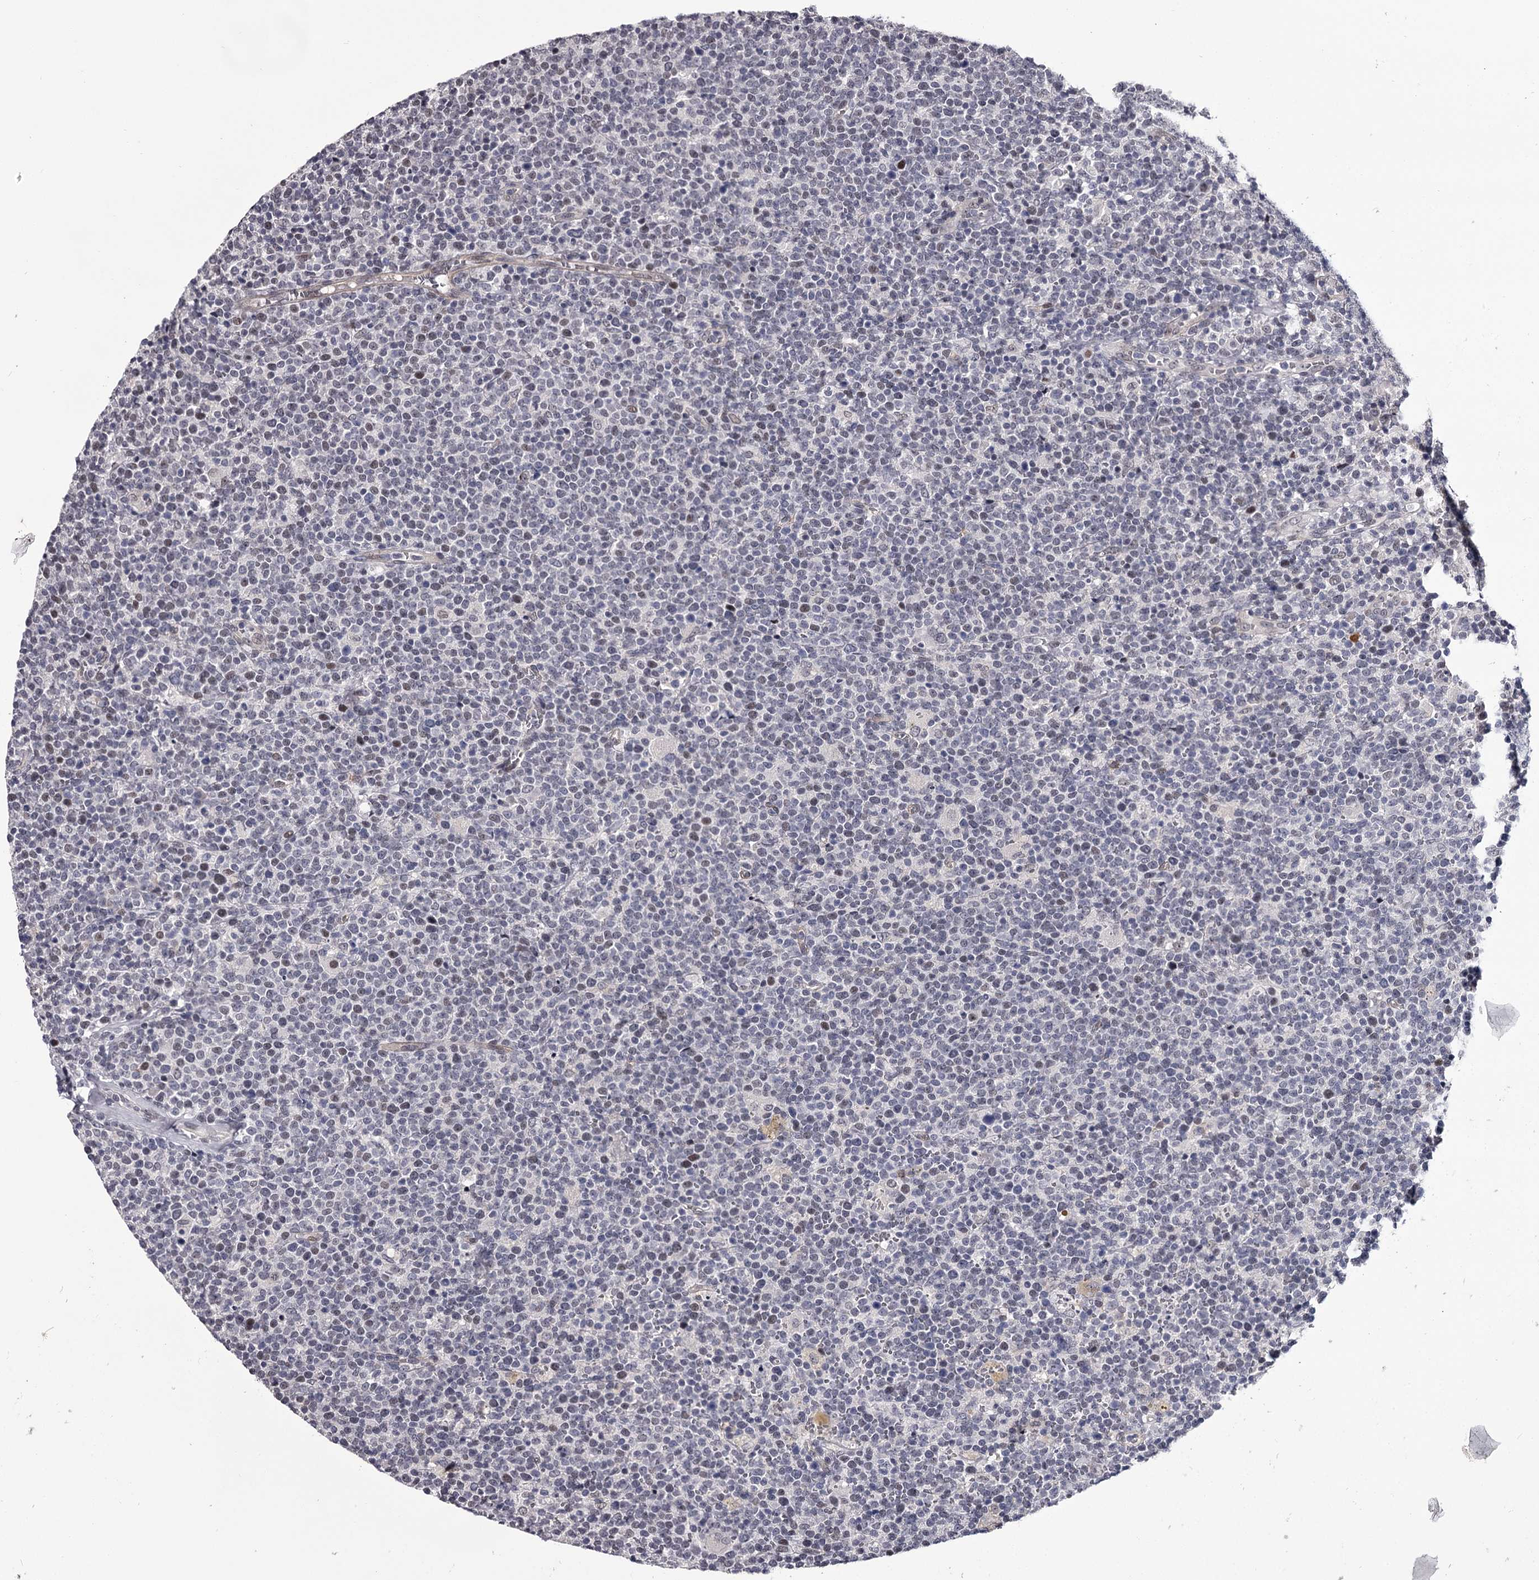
{"staining": {"intensity": "negative", "quantity": "none", "location": "none"}, "tissue": "lymphoma", "cell_type": "Tumor cells", "image_type": "cancer", "snomed": [{"axis": "morphology", "description": "Malignant lymphoma, non-Hodgkin's type, High grade"}, {"axis": "topography", "description": "Lymph node"}], "caption": "Protein analysis of lymphoma displays no significant expression in tumor cells.", "gene": "OVOL2", "patient": {"sex": "male", "age": 61}}